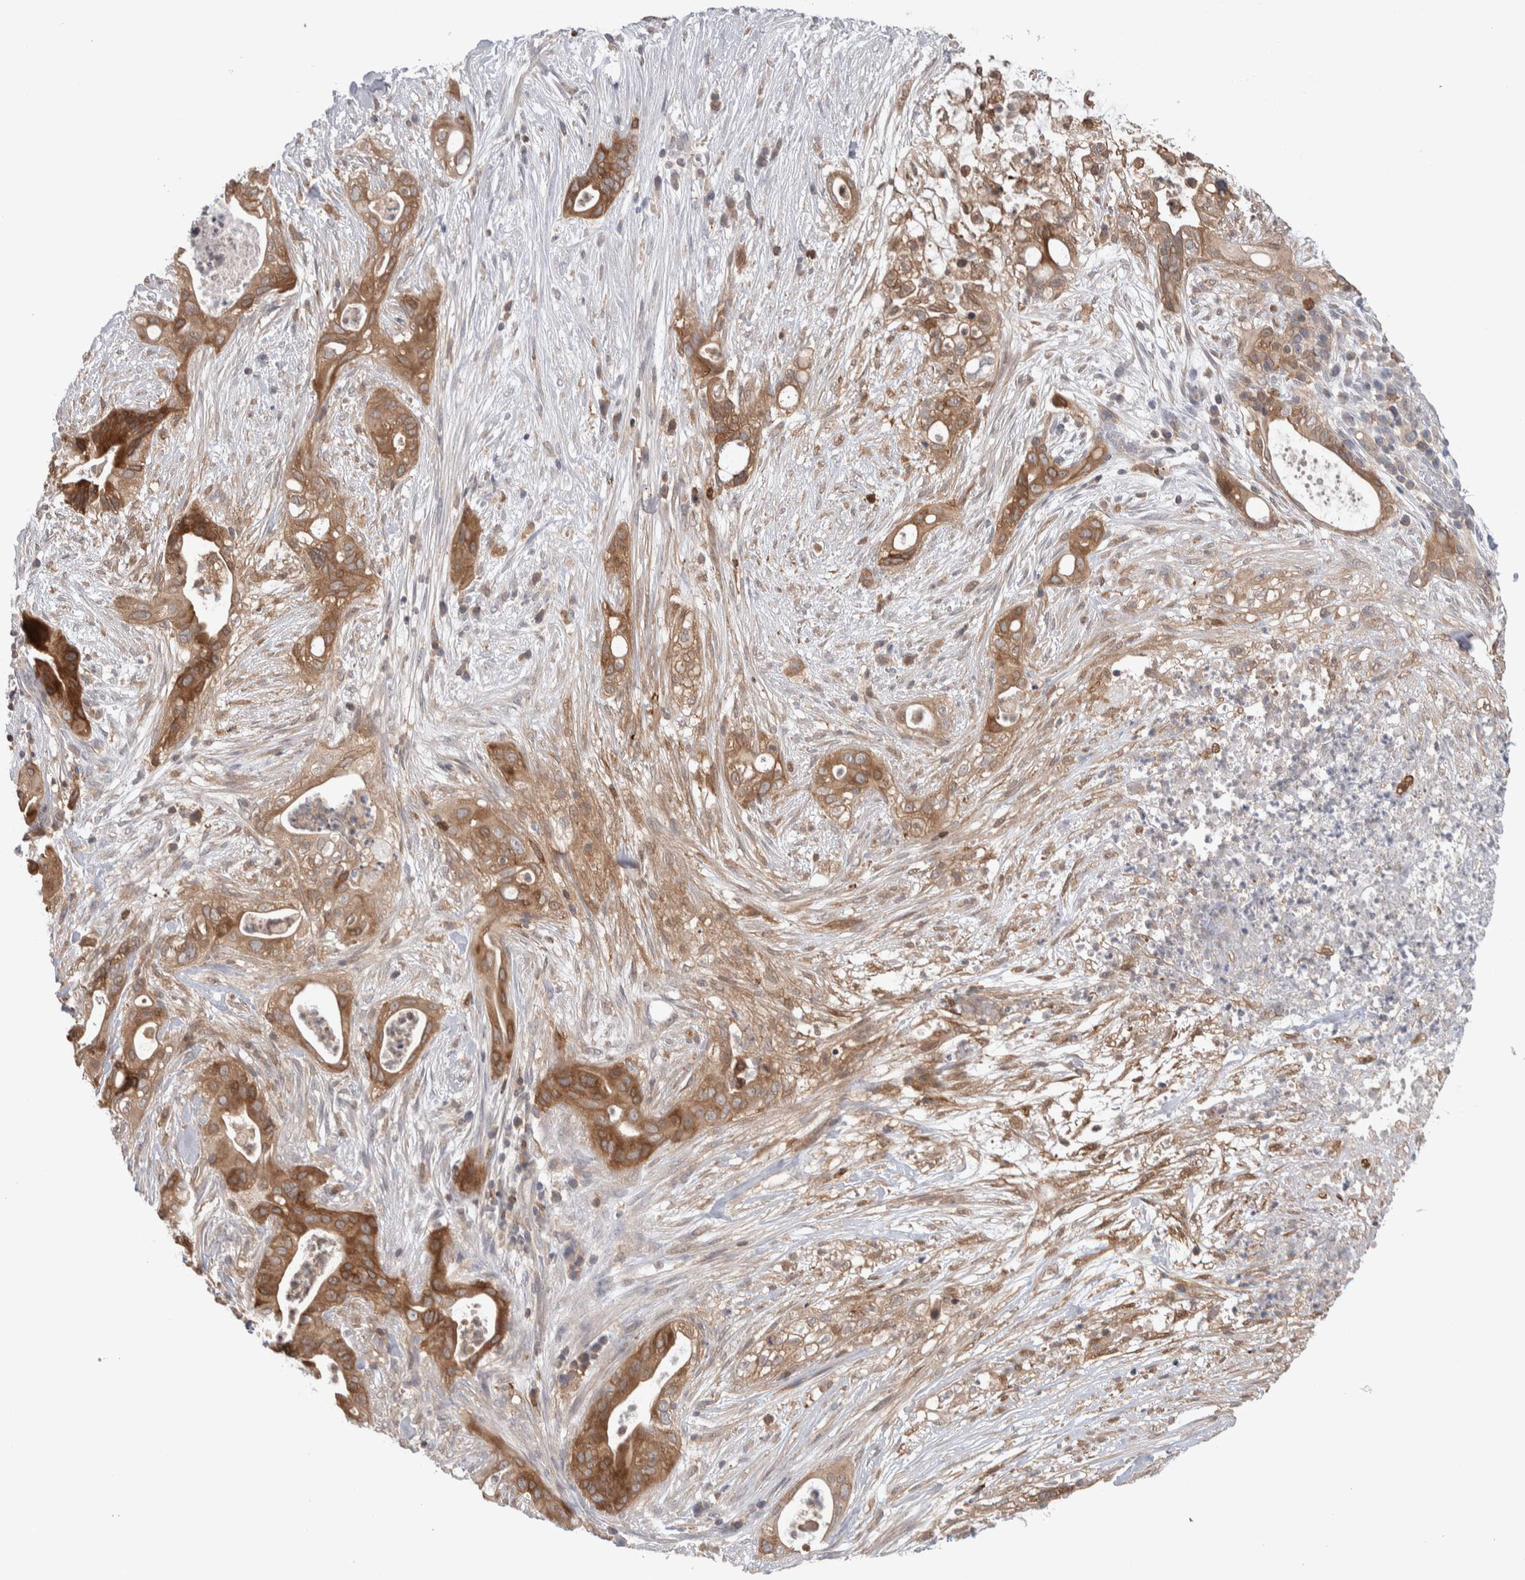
{"staining": {"intensity": "moderate", "quantity": ">75%", "location": "cytoplasmic/membranous"}, "tissue": "pancreatic cancer", "cell_type": "Tumor cells", "image_type": "cancer", "snomed": [{"axis": "morphology", "description": "Adenocarcinoma, NOS"}, {"axis": "topography", "description": "Pancreas"}], "caption": "Tumor cells exhibit medium levels of moderate cytoplasmic/membranous expression in approximately >75% of cells in human adenocarcinoma (pancreatic).", "gene": "HTATIP2", "patient": {"sex": "male", "age": 58}}